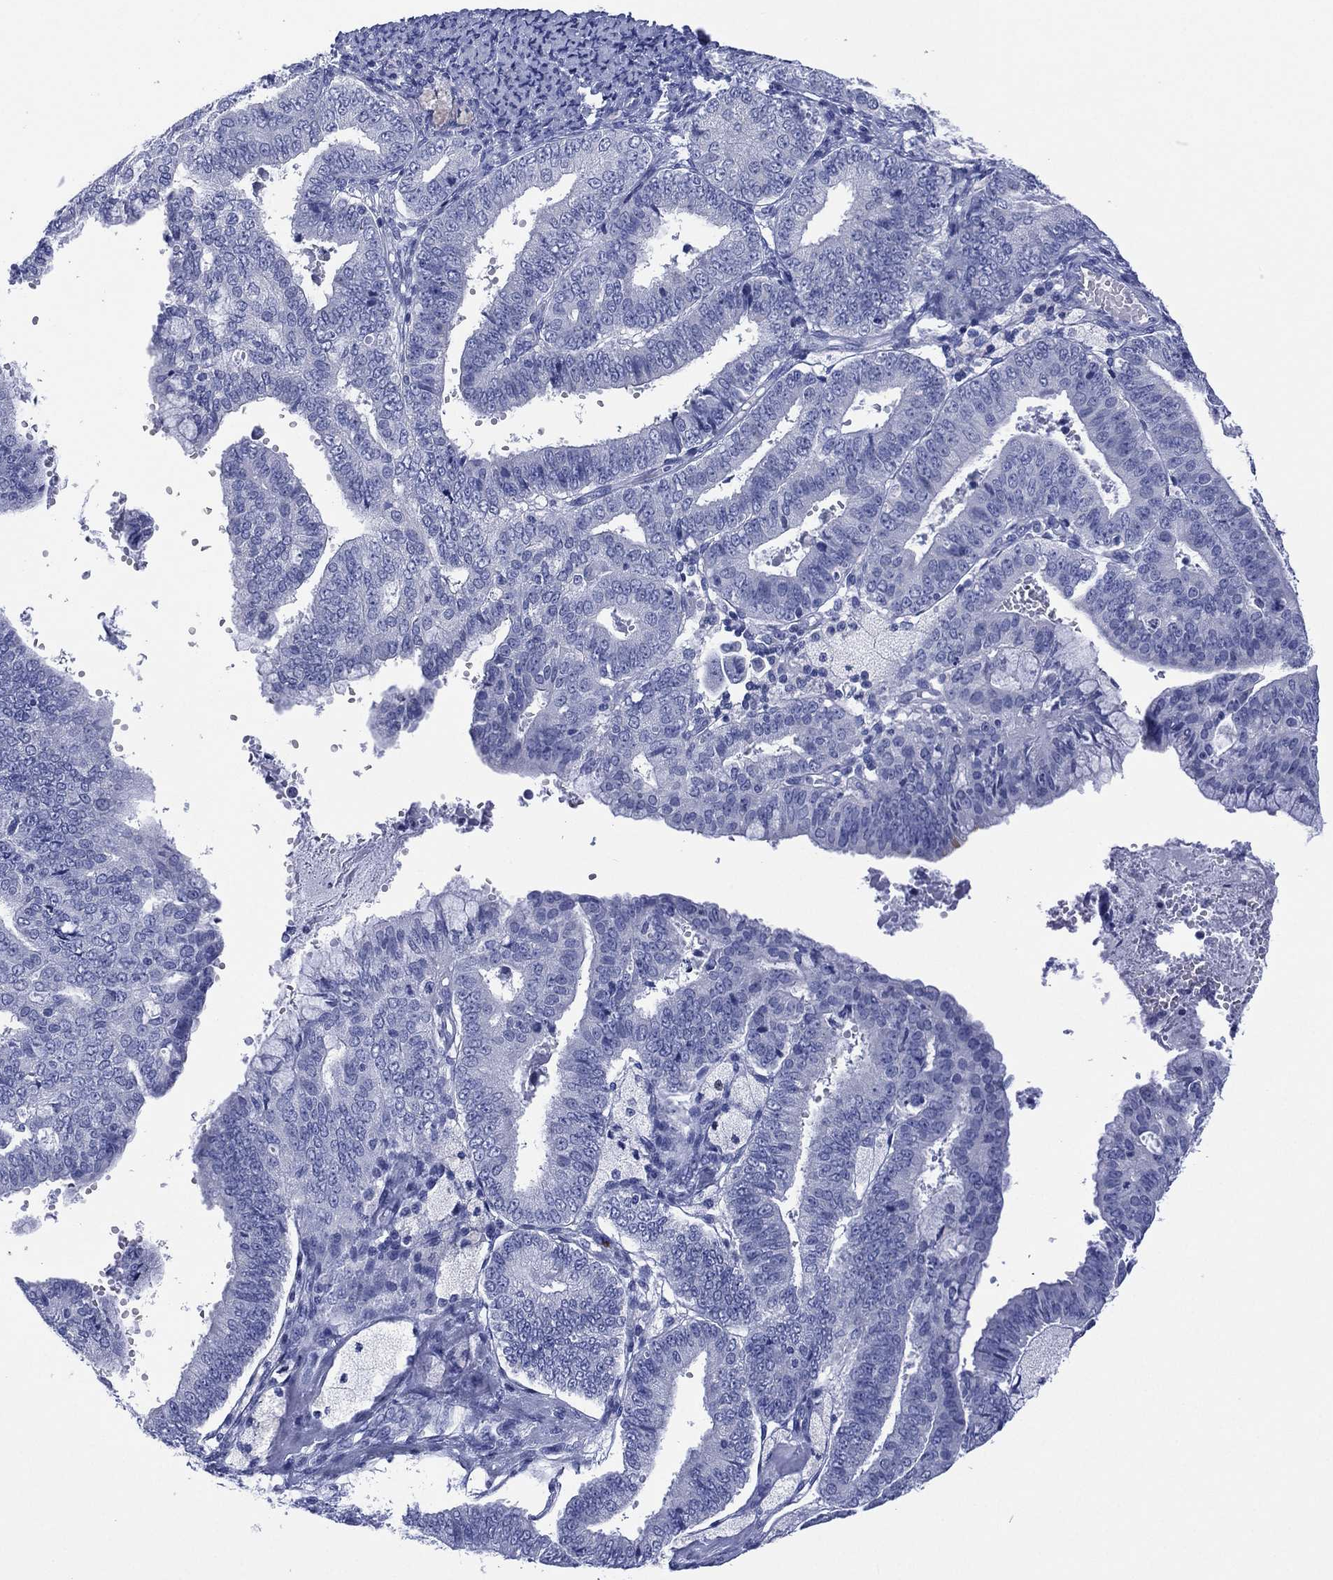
{"staining": {"intensity": "negative", "quantity": "none", "location": "none"}, "tissue": "endometrial cancer", "cell_type": "Tumor cells", "image_type": "cancer", "snomed": [{"axis": "morphology", "description": "Adenocarcinoma, NOS"}, {"axis": "topography", "description": "Endometrium"}], "caption": "Endometrial cancer (adenocarcinoma) stained for a protein using immunohistochemistry (IHC) reveals no positivity tumor cells.", "gene": "DSG1", "patient": {"sex": "female", "age": 63}}